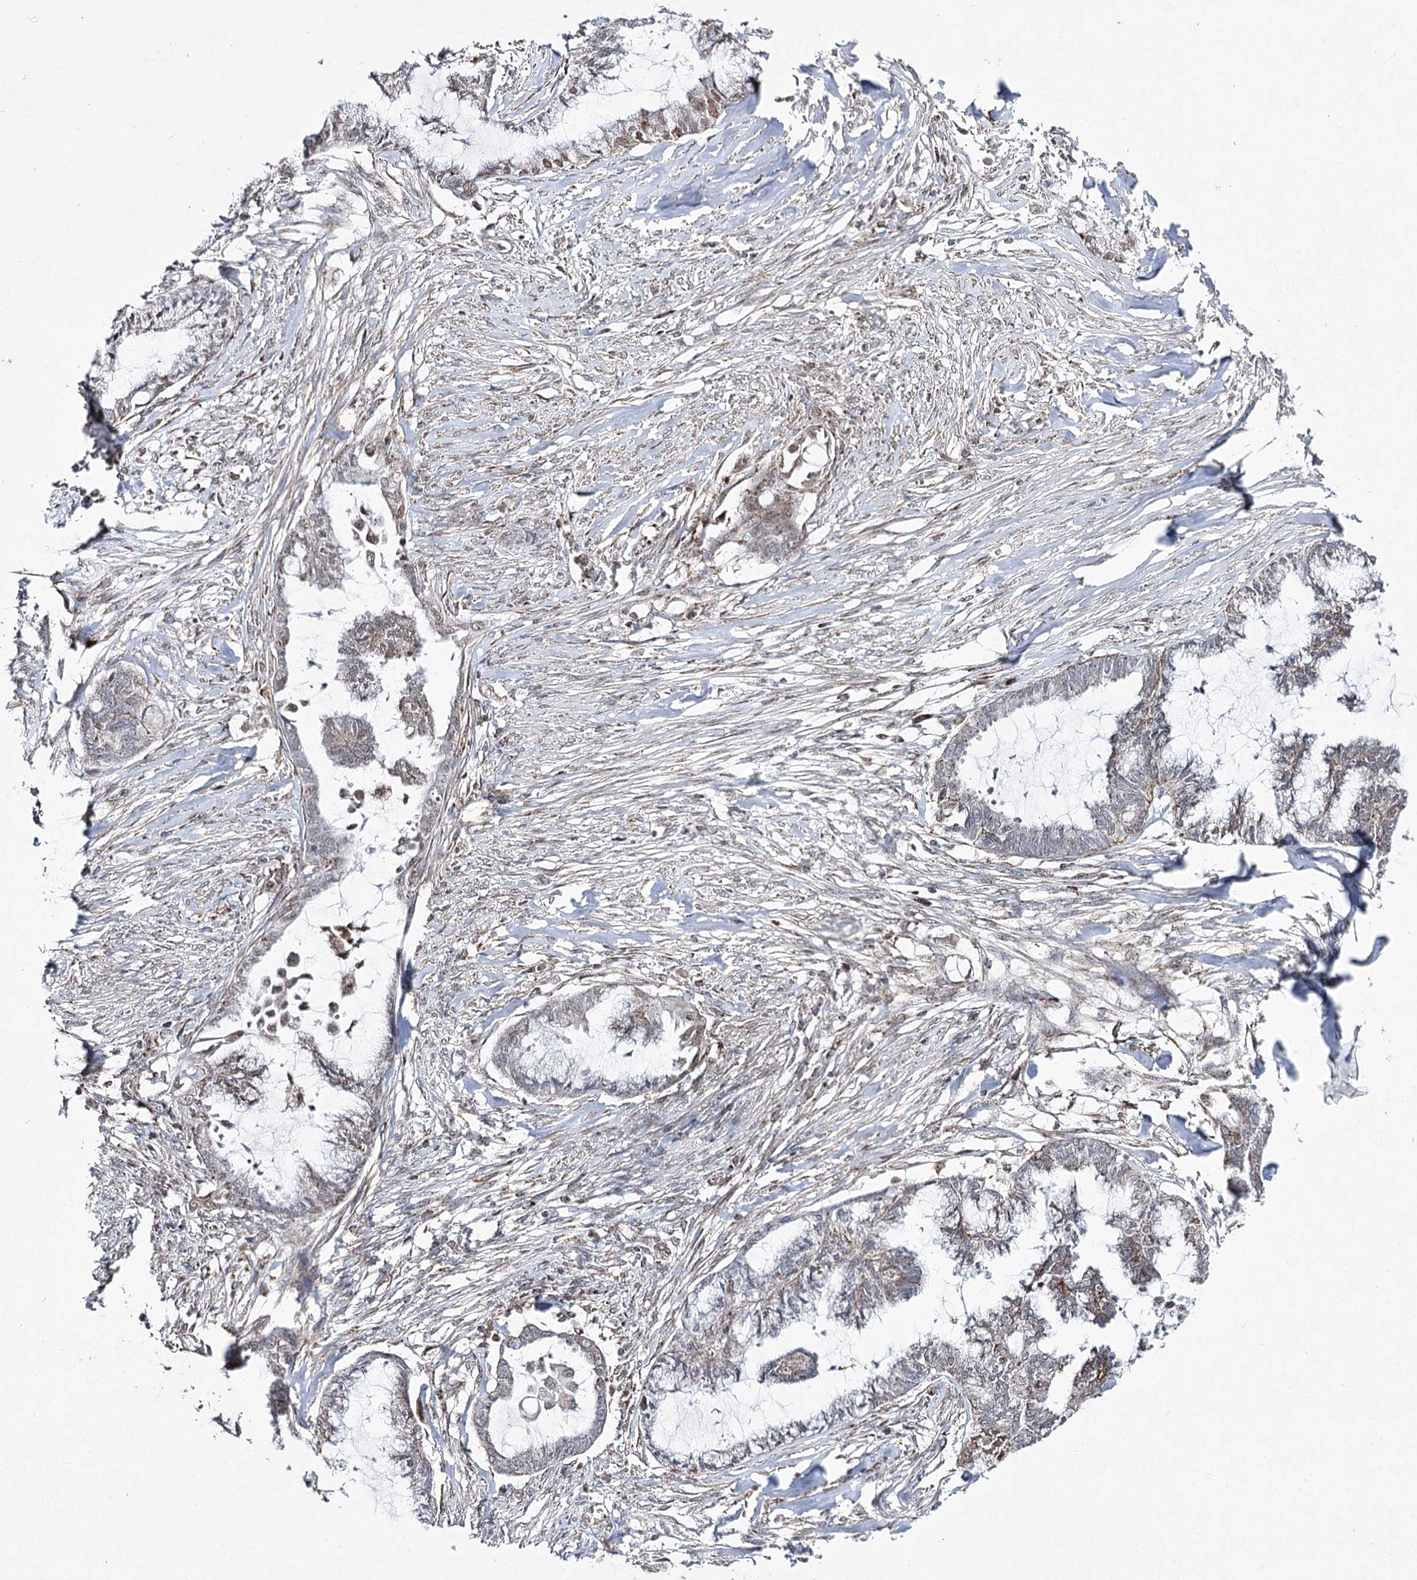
{"staining": {"intensity": "weak", "quantity": "<25%", "location": "cytoplasmic/membranous"}, "tissue": "endometrial cancer", "cell_type": "Tumor cells", "image_type": "cancer", "snomed": [{"axis": "morphology", "description": "Adenocarcinoma, NOS"}, {"axis": "topography", "description": "Endometrium"}], "caption": "Immunohistochemistry (IHC) of endometrial cancer reveals no staining in tumor cells.", "gene": "SLC4A1AP", "patient": {"sex": "female", "age": 86}}